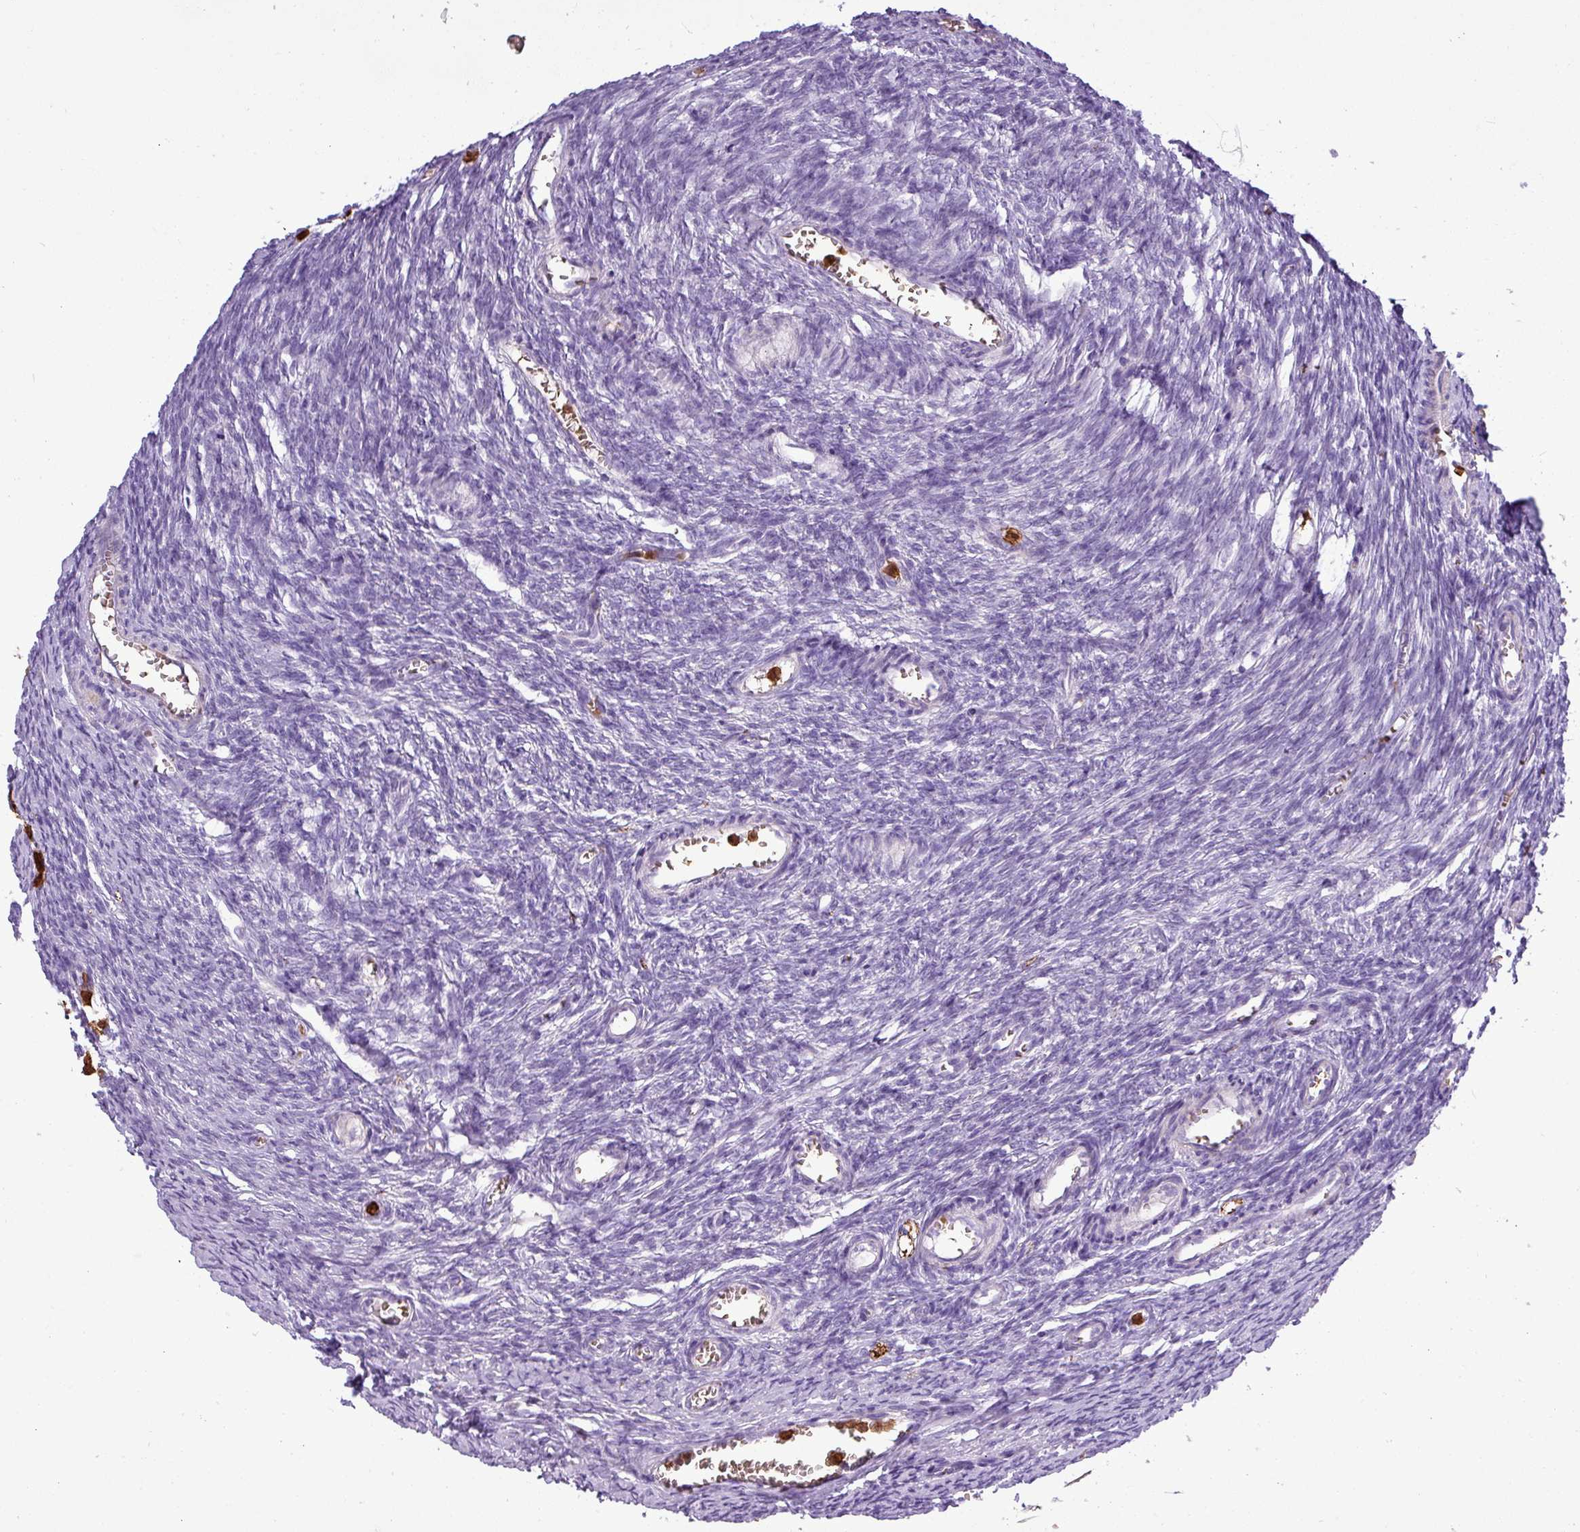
{"staining": {"intensity": "negative", "quantity": "none", "location": "none"}, "tissue": "ovary", "cell_type": "Ovarian stroma cells", "image_type": "normal", "snomed": [{"axis": "morphology", "description": "Normal tissue, NOS"}, {"axis": "topography", "description": "Ovary"}], "caption": "IHC of unremarkable ovary shows no staining in ovarian stroma cells. (DAB (3,3'-diaminobenzidine) immunohistochemistry (IHC) with hematoxylin counter stain).", "gene": "MGAT4B", "patient": {"sex": "female", "age": 44}}